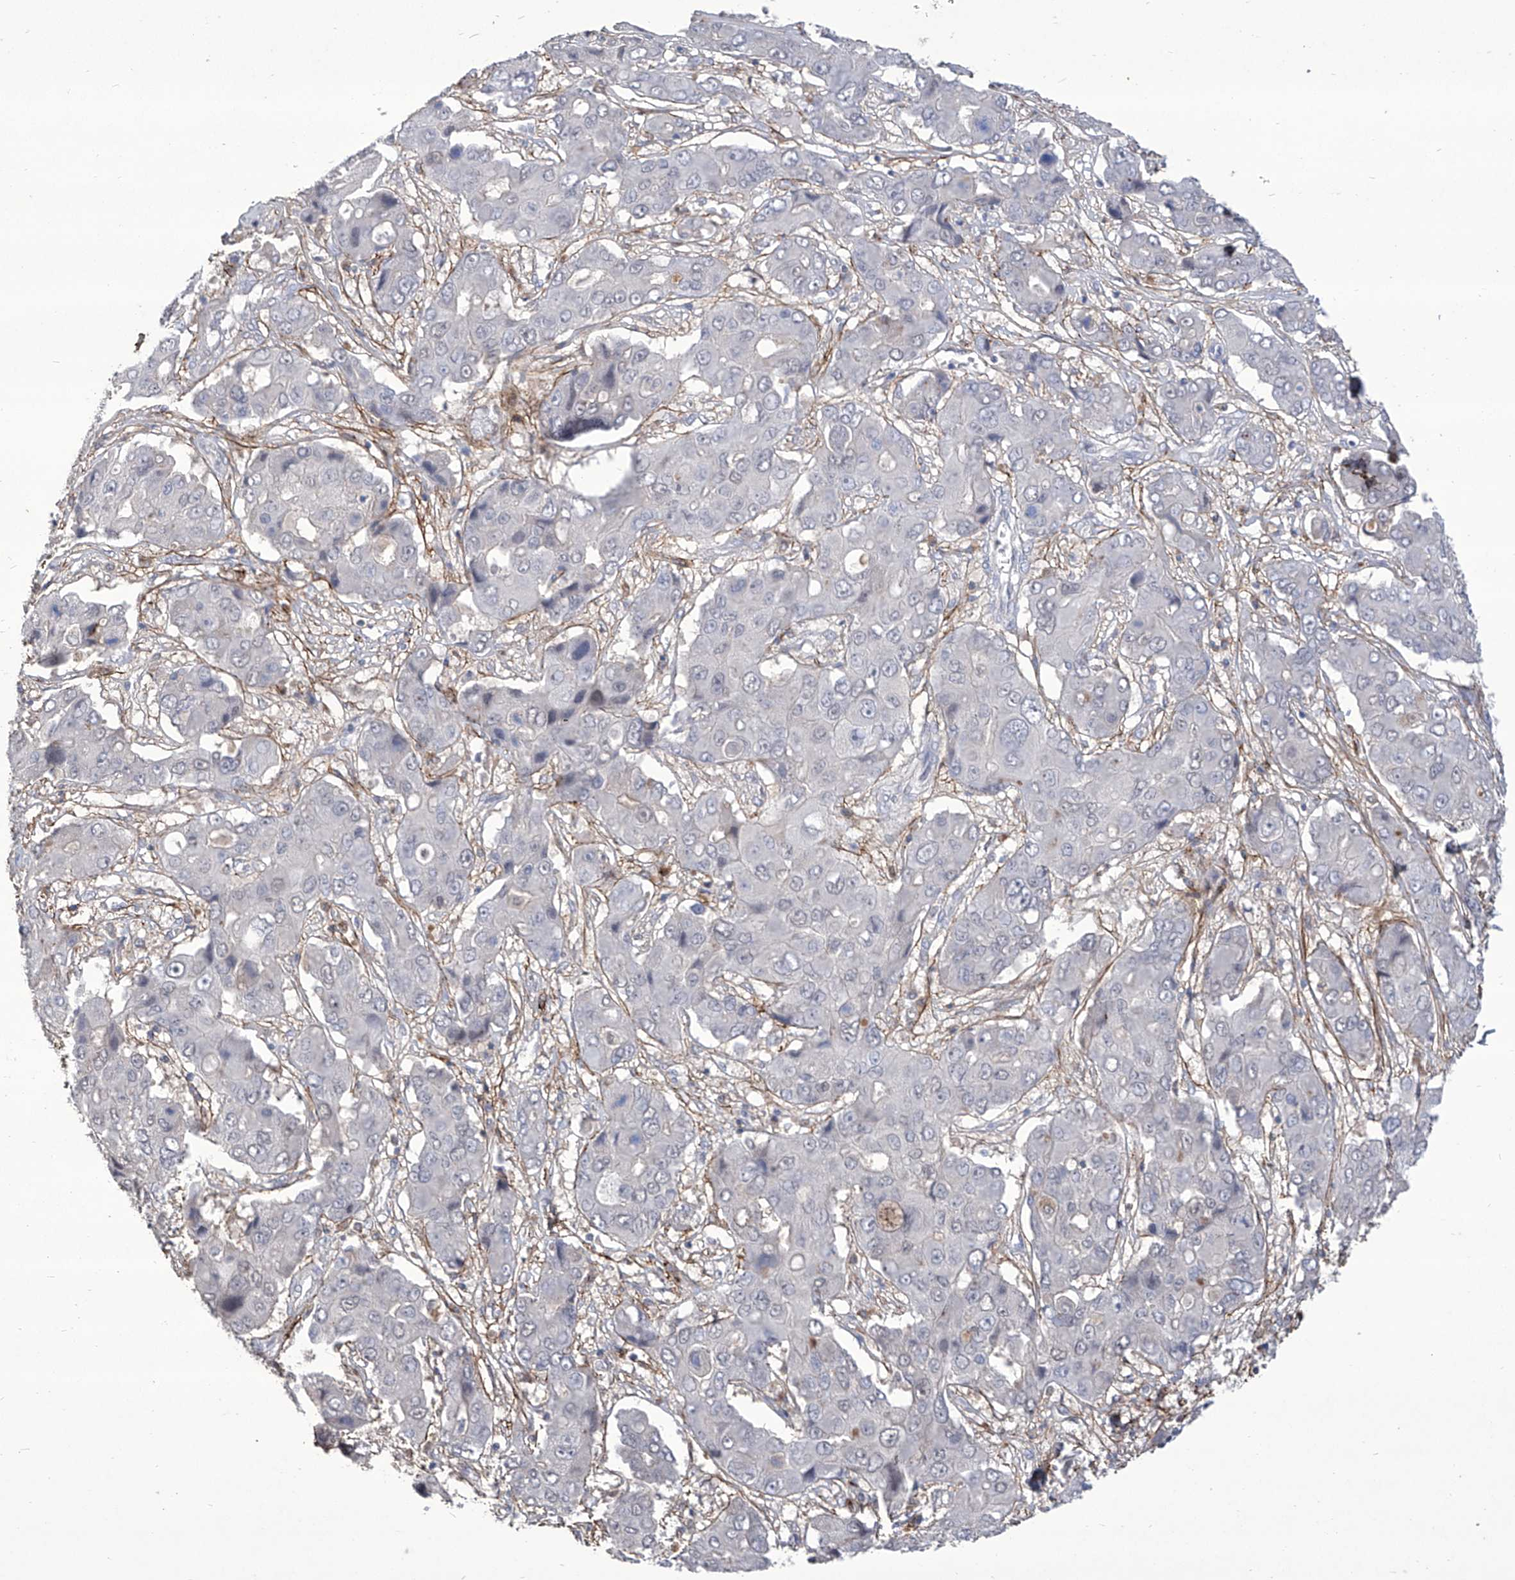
{"staining": {"intensity": "negative", "quantity": "none", "location": "none"}, "tissue": "liver cancer", "cell_type": "Tumor cells", "image_type": "cancer", "snomed": [{"axis": "morphology", "description": "Cholangiocarcinoma"}, {"axis": "topography", "description": "Liver"}], "caption": "The micrograph reveals no significant positivity in tumor cells of cholangiocarcinoma (liver).", "gene": "TXNIP", "patient": {"sex": "male", "age": 67}}